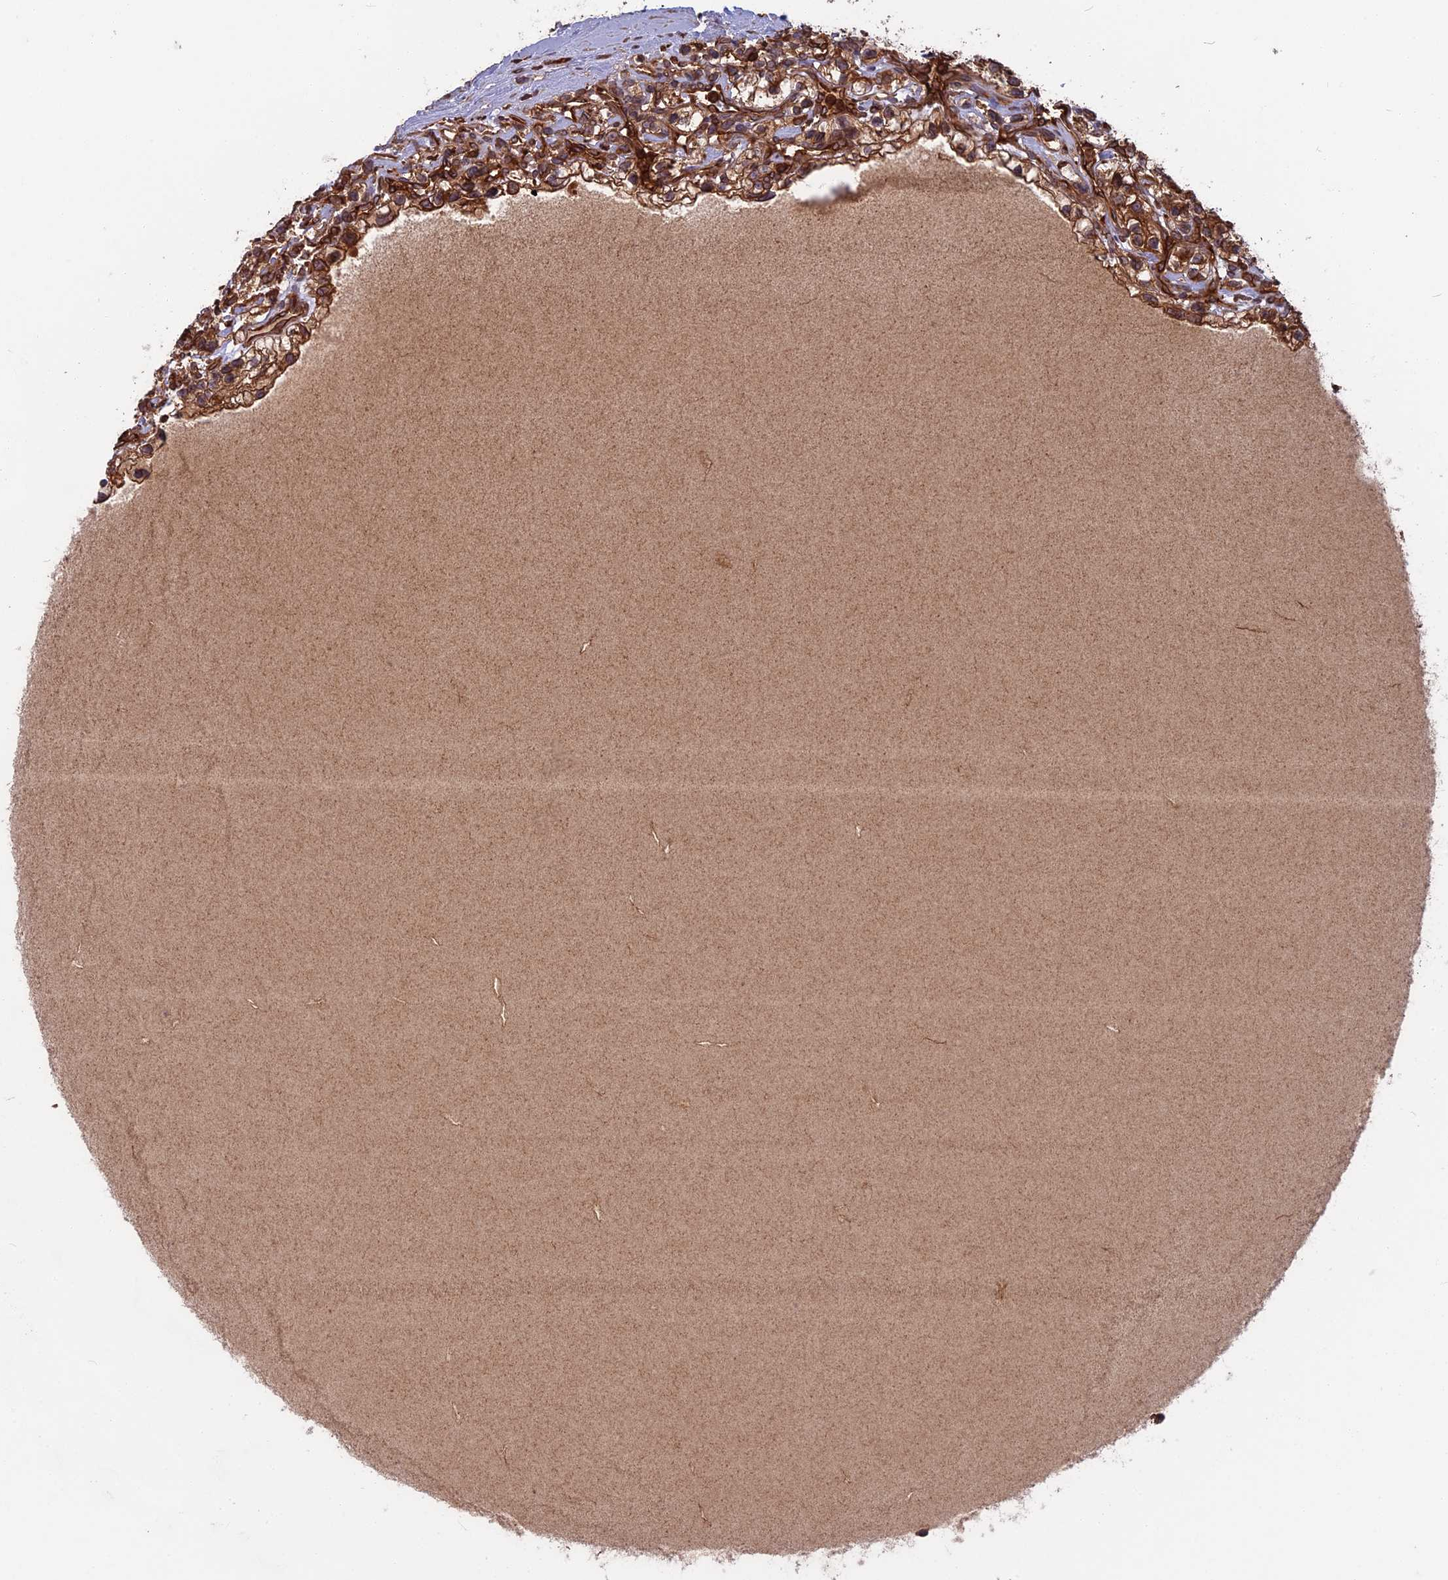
{"staining": {"intensity": "strong", "quantity": ">75%", "location": "cytoplasmic/membranous"}, "tissue": "renal cancer", "cell_type": "Tumor cells", "image_type": "cancer", "snomed": [{"axis": "morphology", "description": "Adenocarcinoma, NOS"}, {"axis": "topography", "description": "Kidney"}], "caption": "A high-resolution photomicrograph shows immunohistochemistry staining of renal cancer, which shows strong cytoplasmic/membranous positivity in approximately >75% of tumor cells.", "gene": "WDR1", "patient": {"sex": "female", "age": 57}}